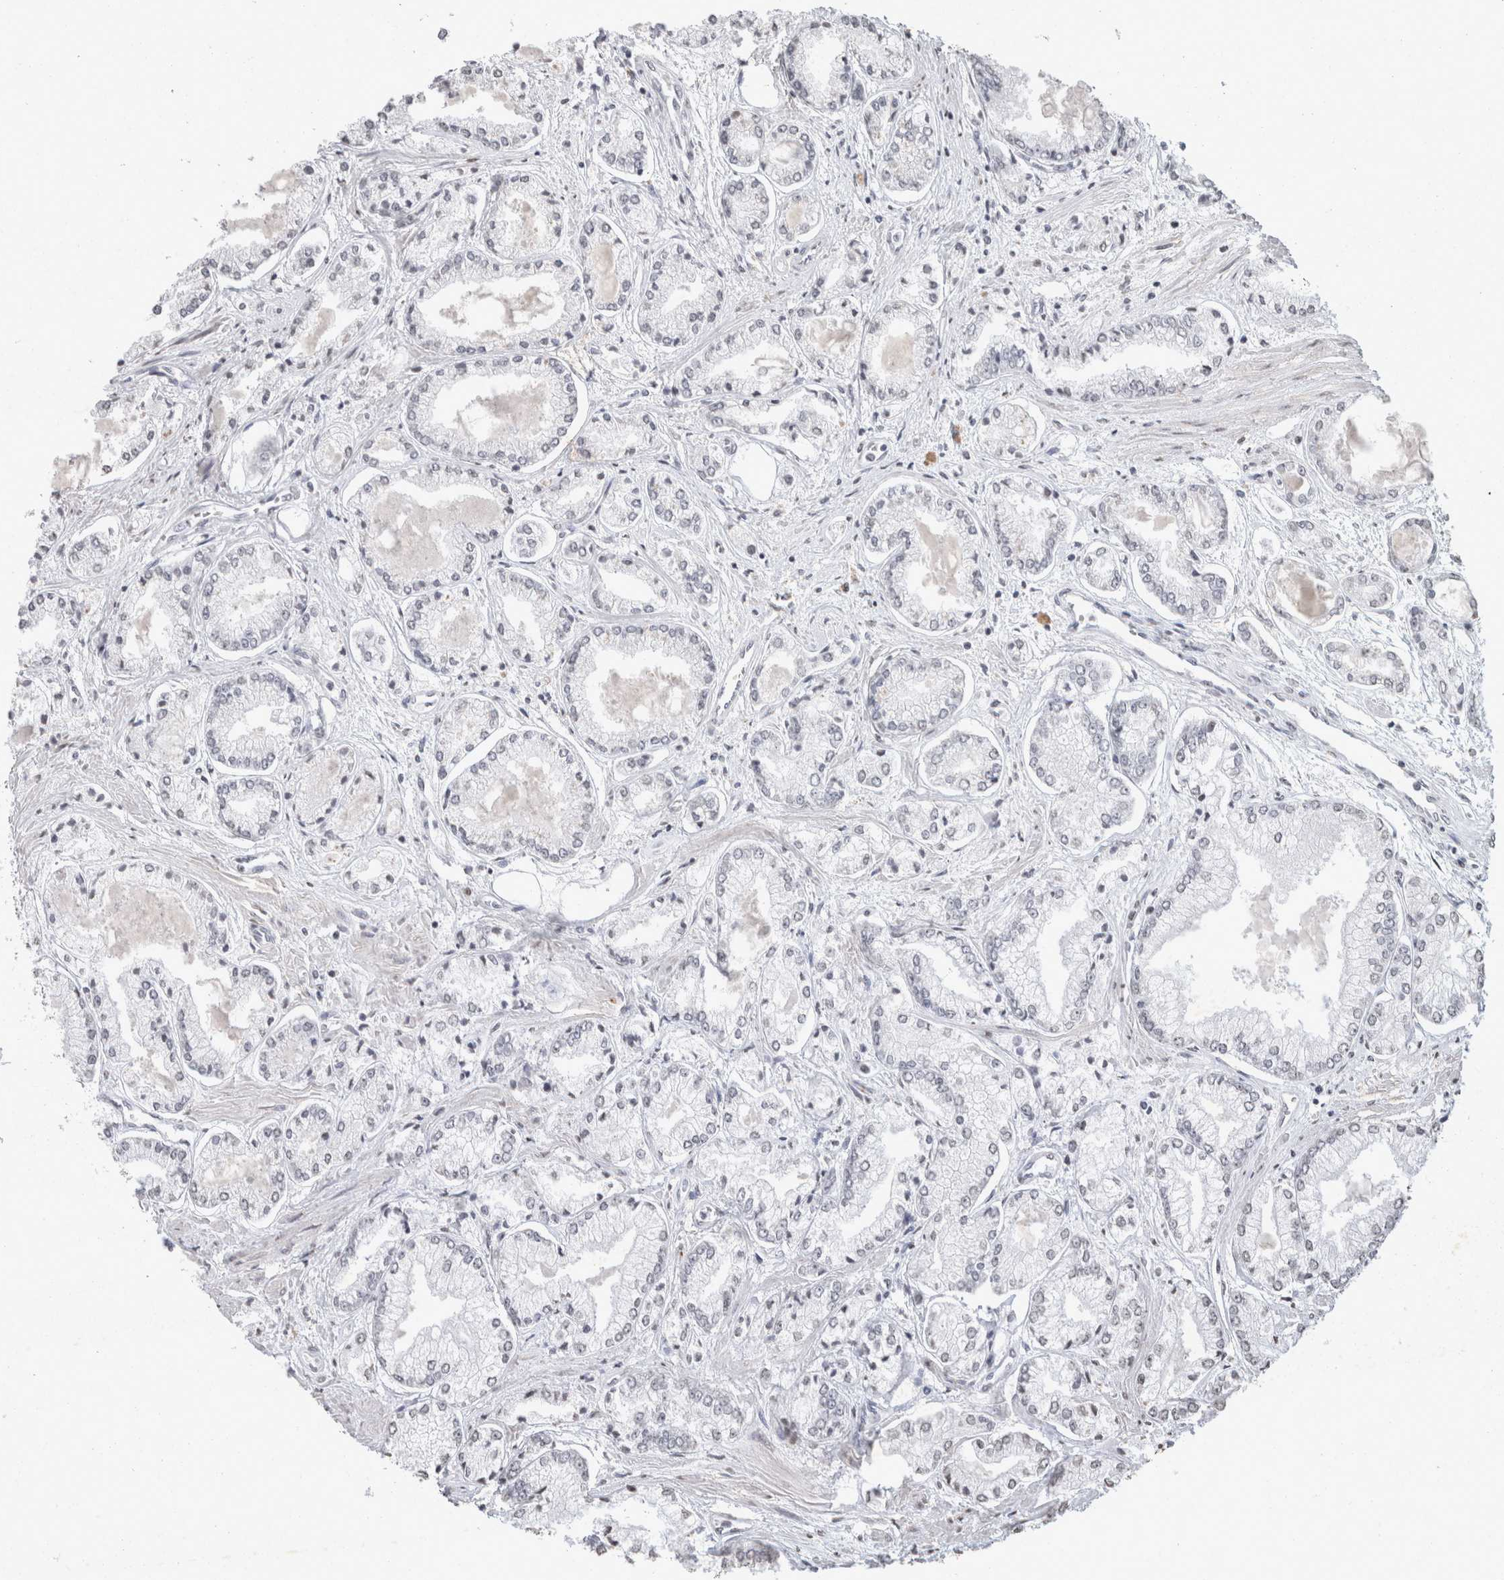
{"staining": {"intensity": "negative", "quantity": "none", "location": "none"}, "tissue": "prostate cancer", "cell_type": "Tumor cells", "image_type": "cancer", "snomed": [{"axis": "morphology", "description": "Adenocarcinoma, Low grade"}, {"axis": "topography", "description": "Prostate"}], "caption": "This is an immunohistochemistry image of prostate cancer. There is no expression in tumor cells.", "gene": "CNTN1", "patient": {"sex": "male", "age": 52}}